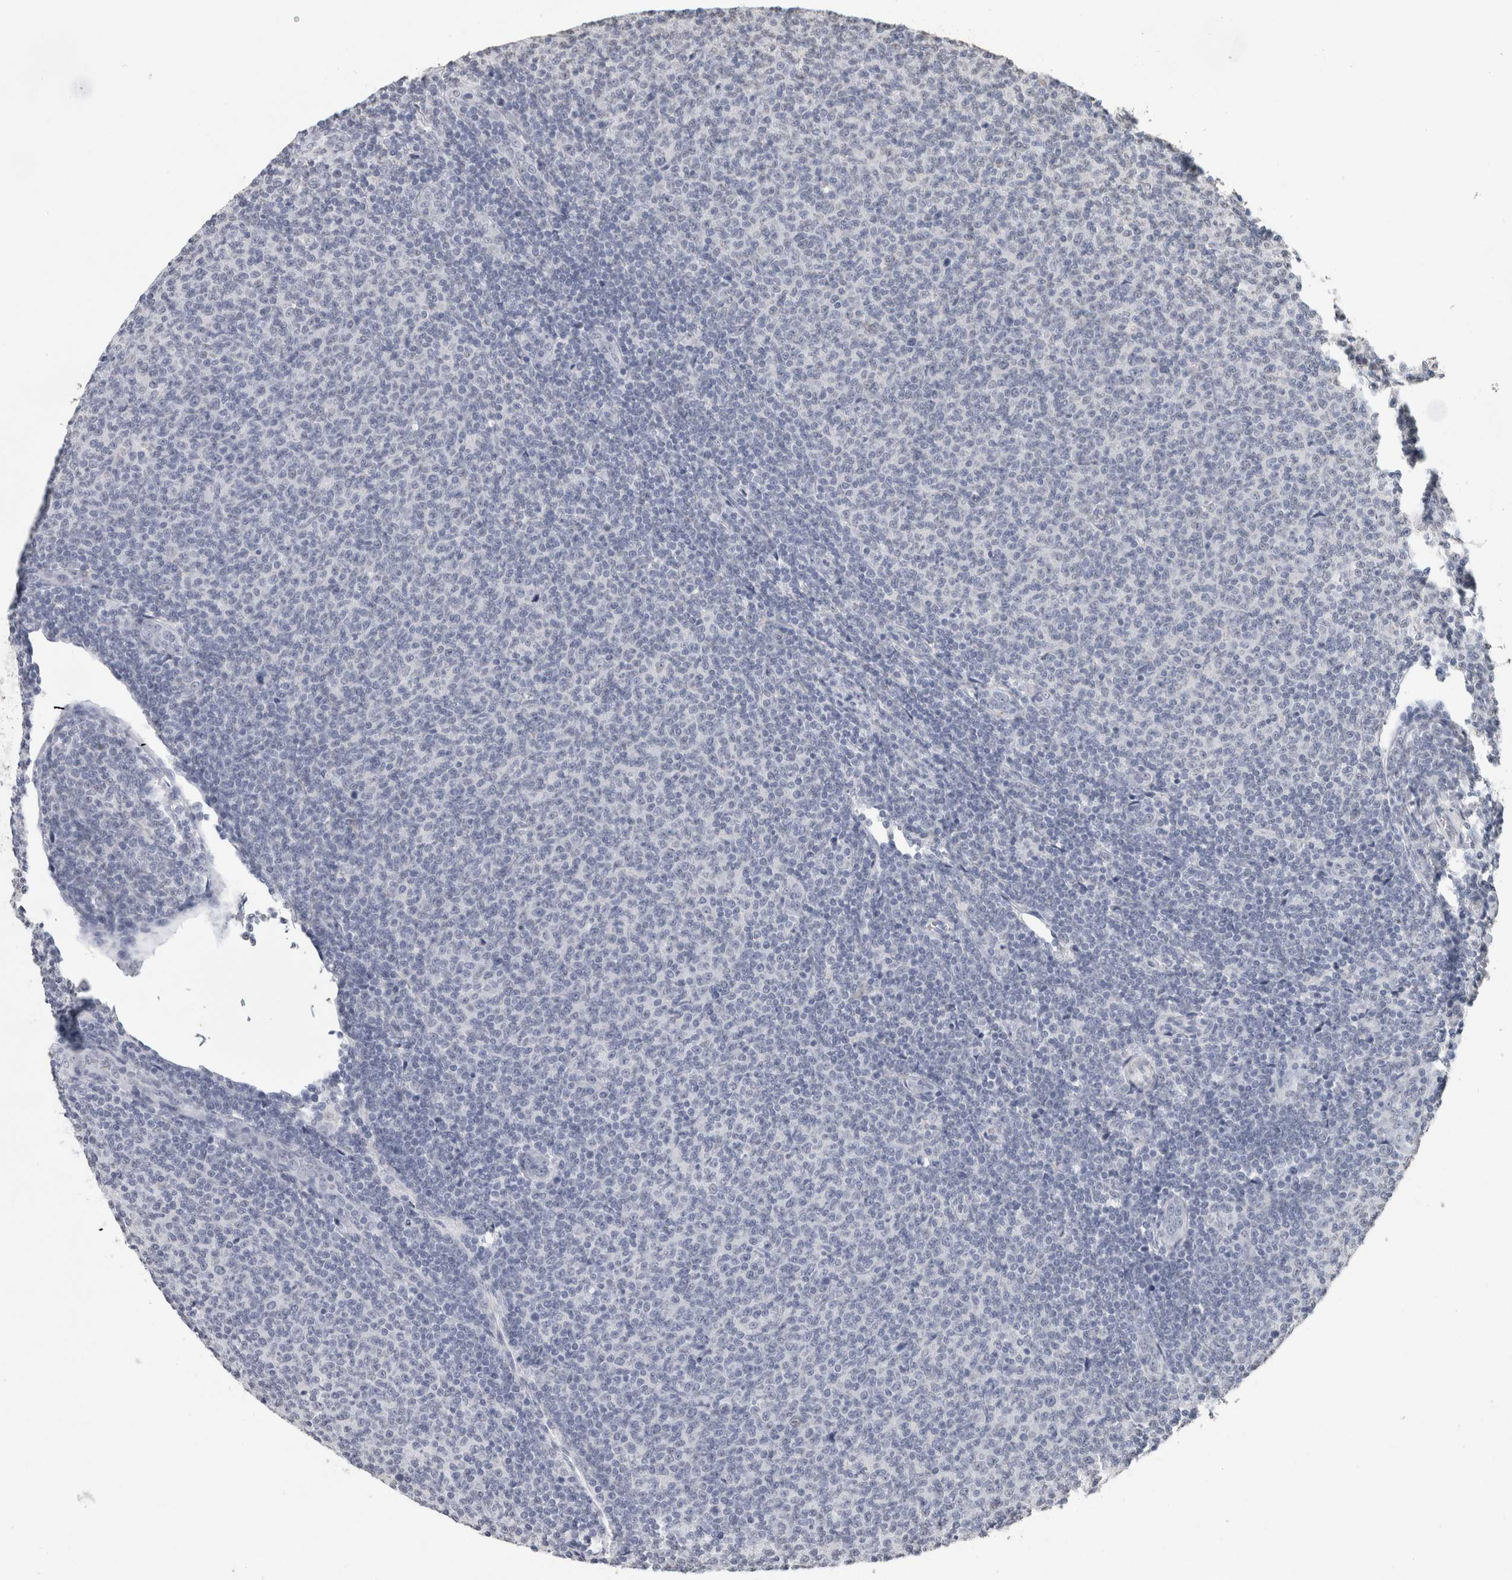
{"staining": {"intensity": "negative", "quantity": "none", "location": "none"}, "tissue": "lymphoma", "cell_type": "Tumor cells", "image_type": "cancer", "snomed": [{"axis": "morphology", "description": "Malignant lymphoma, non-Hodgkin's type, Low grade"}, {"axis": "topography", "description": "Lymph node"}], "caption": "Immunohistochemistry (IHC) photomicrograph of neoplastic tissue: malignant lymphoma, non-Hodgkin's type (low-grade) stained with DAB exhibits no significant protein staining in tumor cells.", "gene": "LTBP1", "patient": {"sex": "male", "age": 66}}